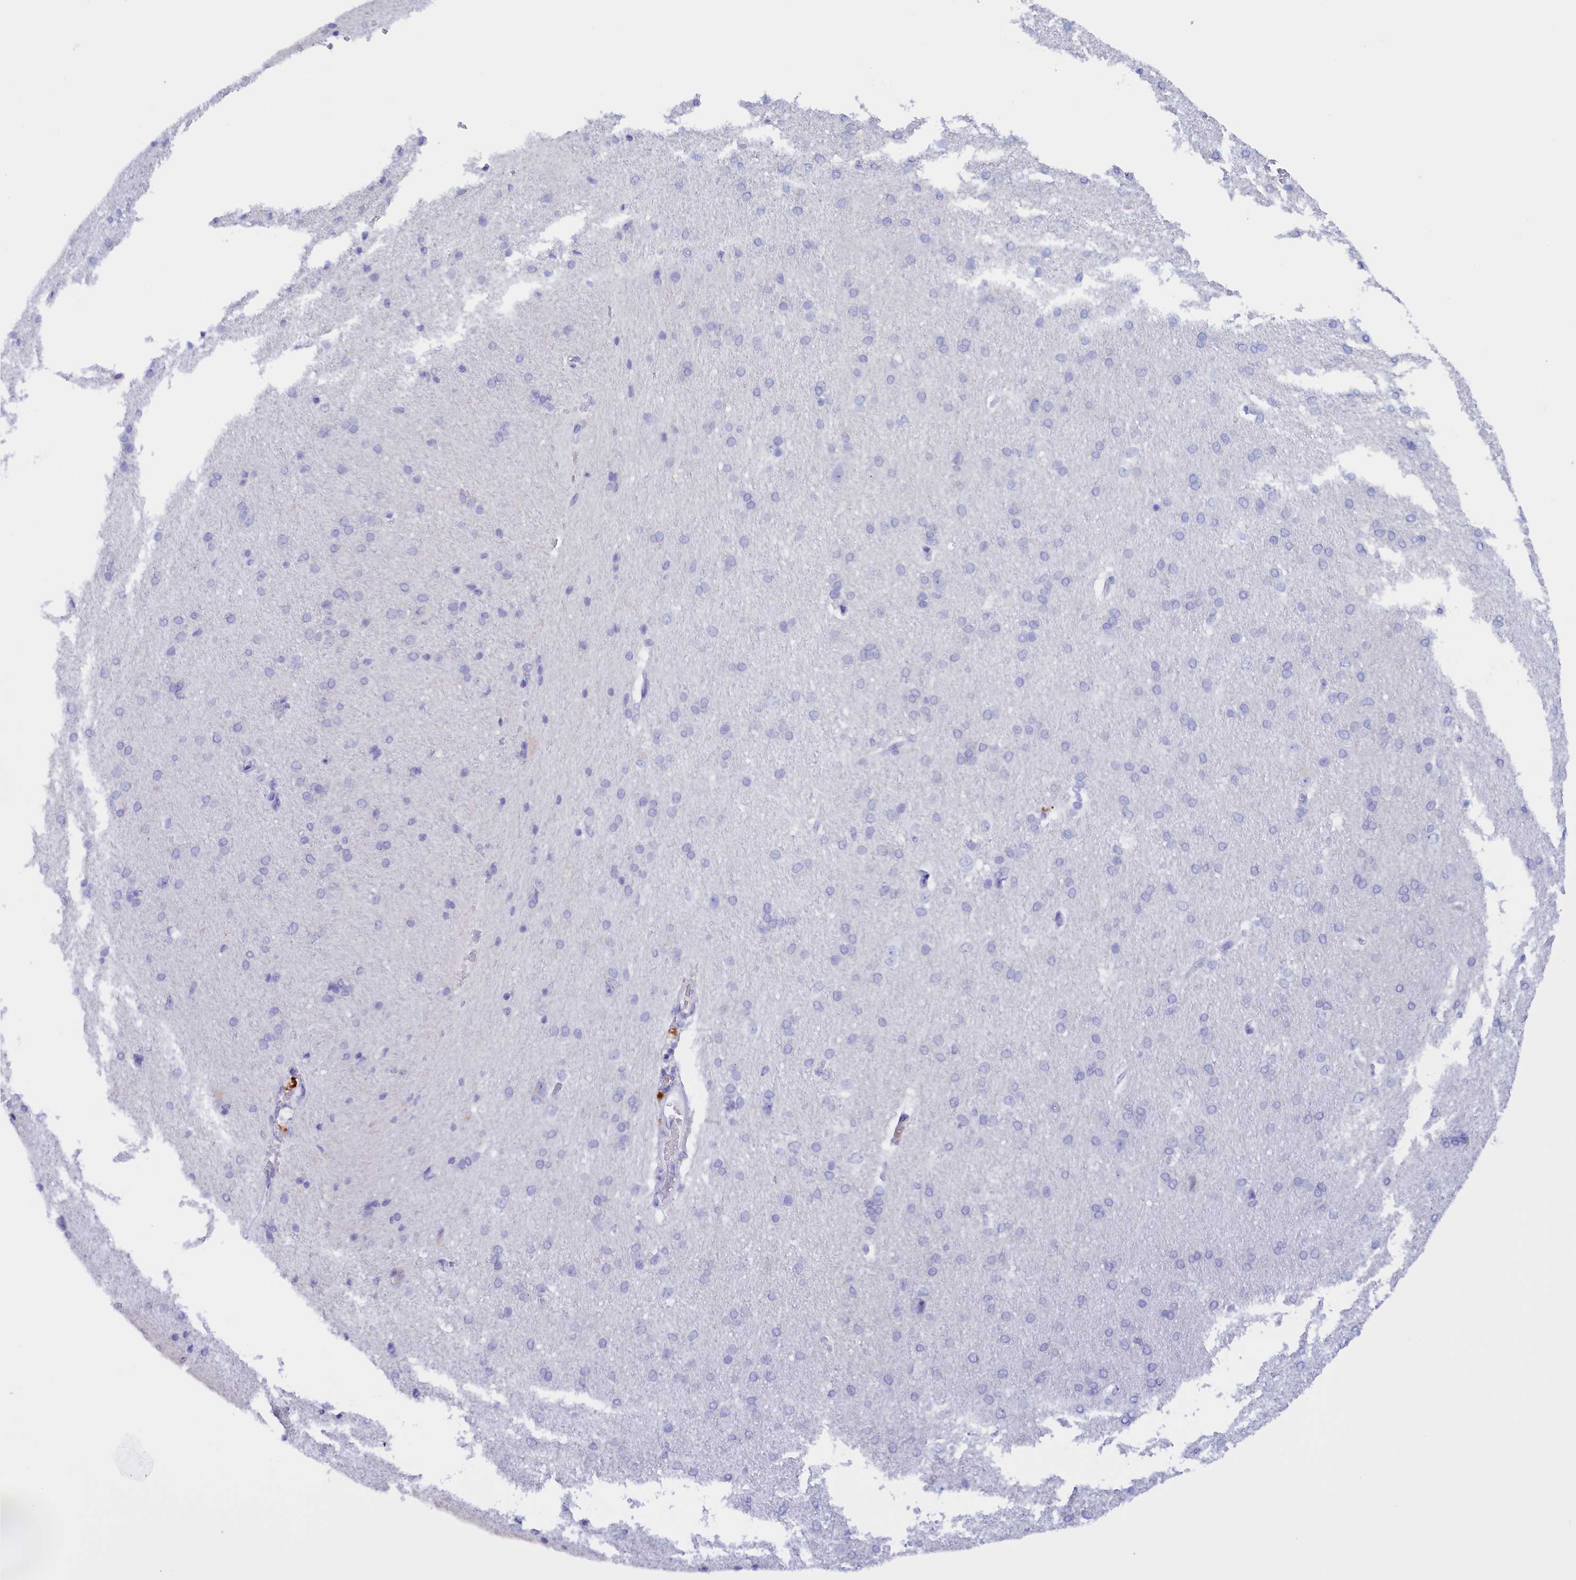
{"staining": {"intensity": "negative", "quantity": "none", "location": "none"}, "tissue": "cerebral cortex", "cell_type": "Endothelial cells", "image_type": "normal", "snomed": [{"axis": "morphology", "description": "Normal tissue, NOS"}, {"axis": "topography", "description": "Cerebral cortex"}], "caption": "Unremarkable cerebral cortex was stained to show a protein in brown. There is no significant staining in endothelial cells. (DAB immunohistochemistry (IHC) visualized using brightfield microscopy, high magnification).", "gene": "PROK2", "patient": {"sex": "male", "age": 62}}